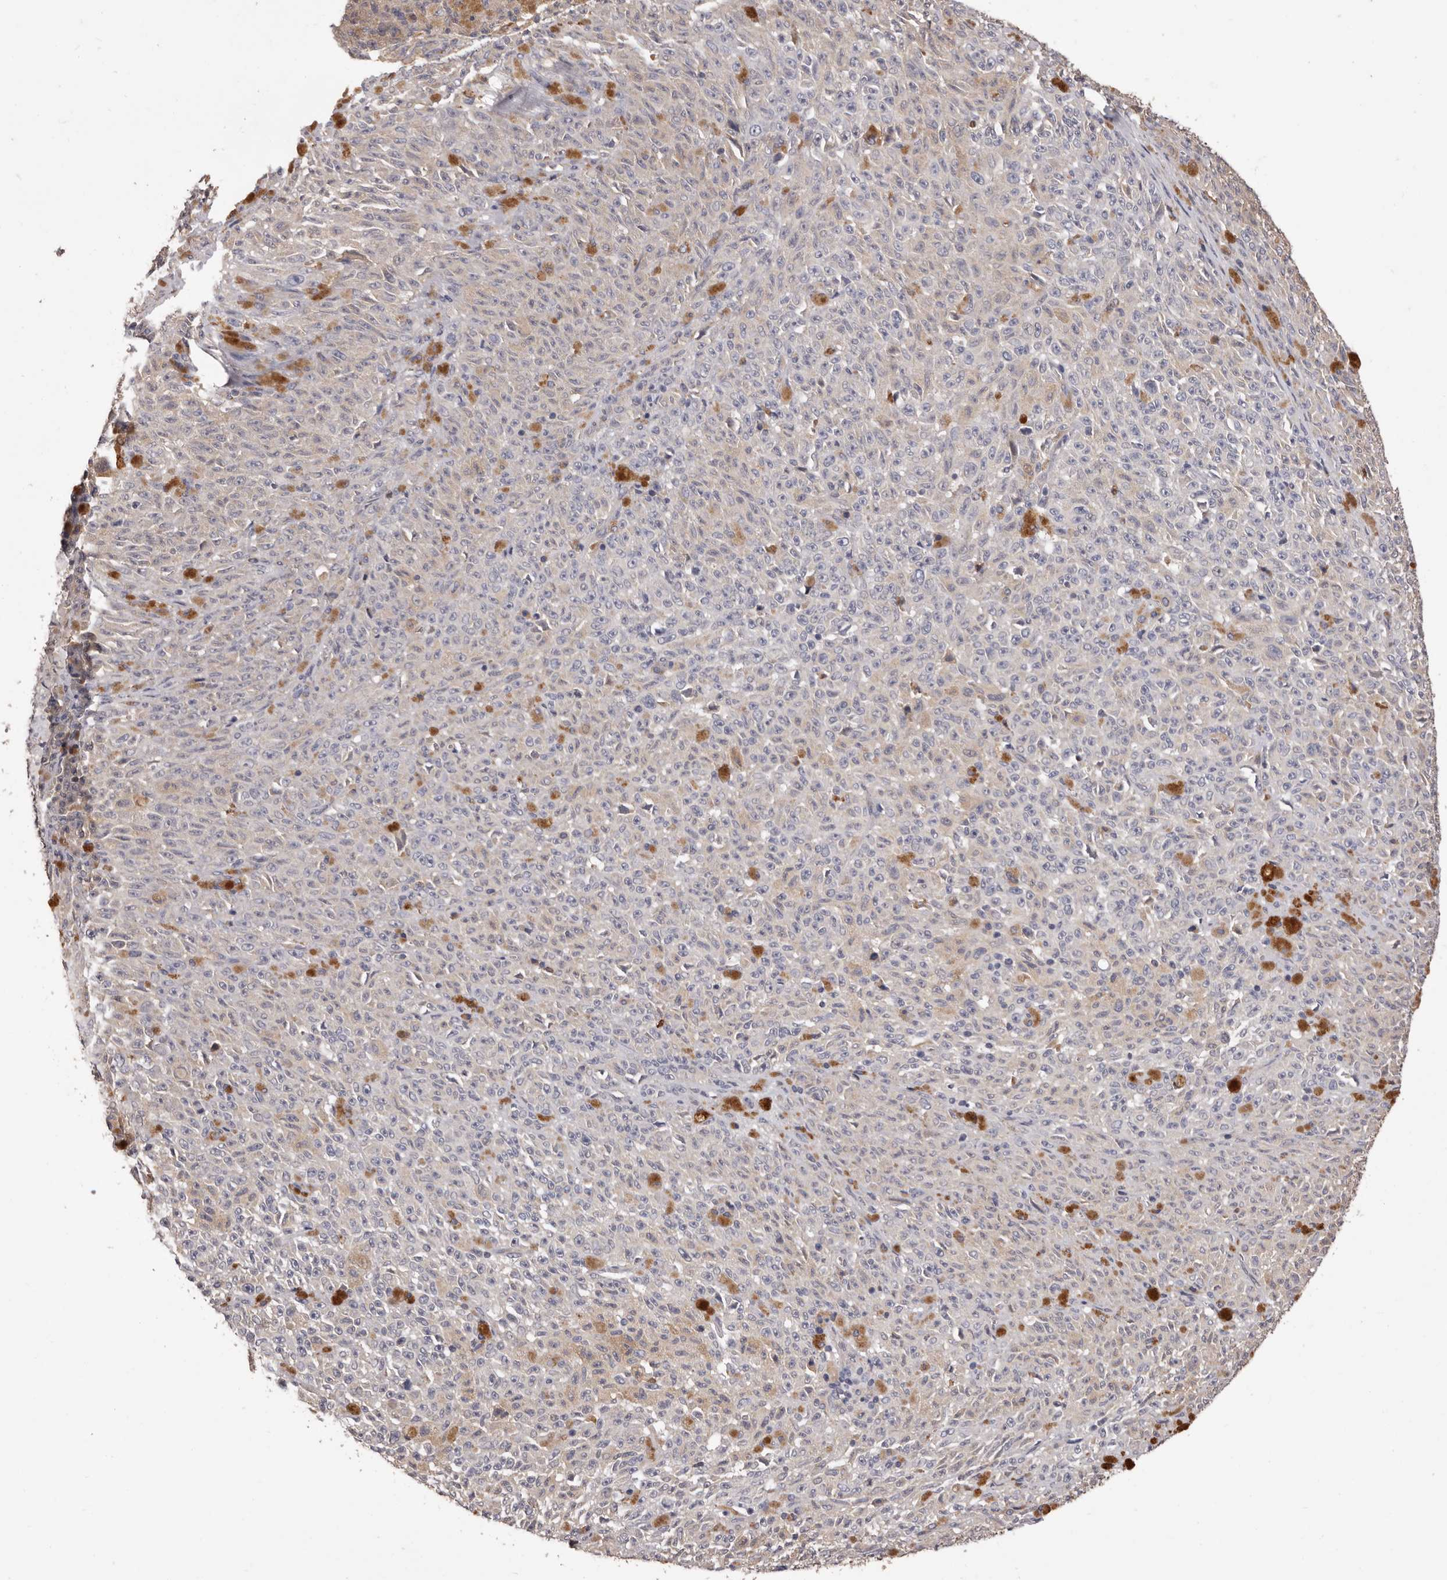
{"staining": {"intensity": "negative", "quantity": "none", "location": "none"}, "tissue": "melanoma", "cell_type": "Tumor cells", "image_type": "cancer", "snomed": [{"axis": "morphology", "description": "Malignant melanoma, NOS"}, {"axis": "topography", "description": "Skin"}], "caption": "This is an immunohistochemistry (IHC) image of human melanoma. There is no positivity in tumor cells.", "gene": "ETNK1", "patient": {"sex": "female", "age": 82}}